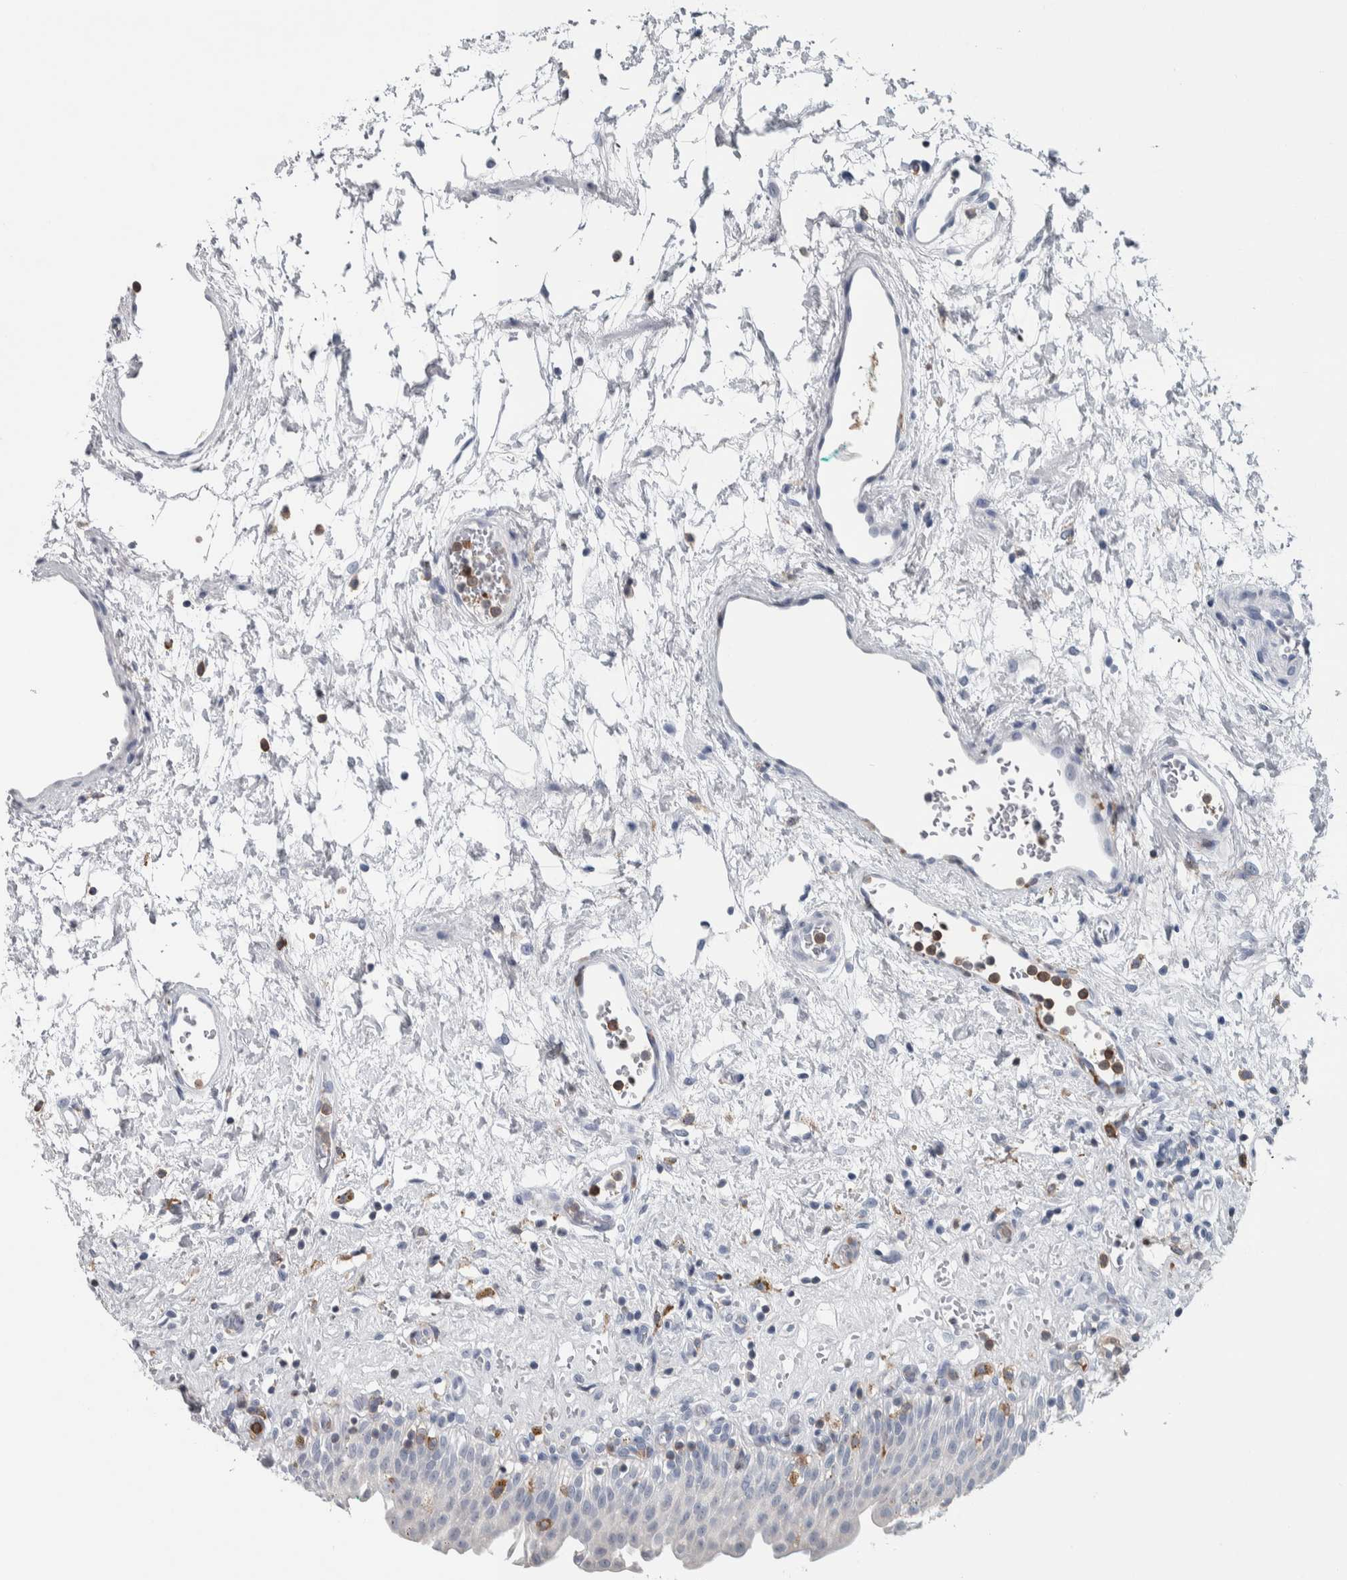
{"staining": {"intensity": "negative", "quantity": "none", "location": "none"}, "tissue": "urinary bladder", "cell_type": "Urothelial cells", "image_type": "normal", "snomed": [{"axis": "morphology", "description": "Urothelial carcinoma, High grade"}, {"axis": "topography", "description": "Urinary bladder"}], "caption": "High power microscopy image of an immunohistochemistry (IHC) image of normal urinary bladder, revealing no significant positivity in urothelial cells.", "gene": "SKAP2", "patient": {"sex": "male", "age": 46}}